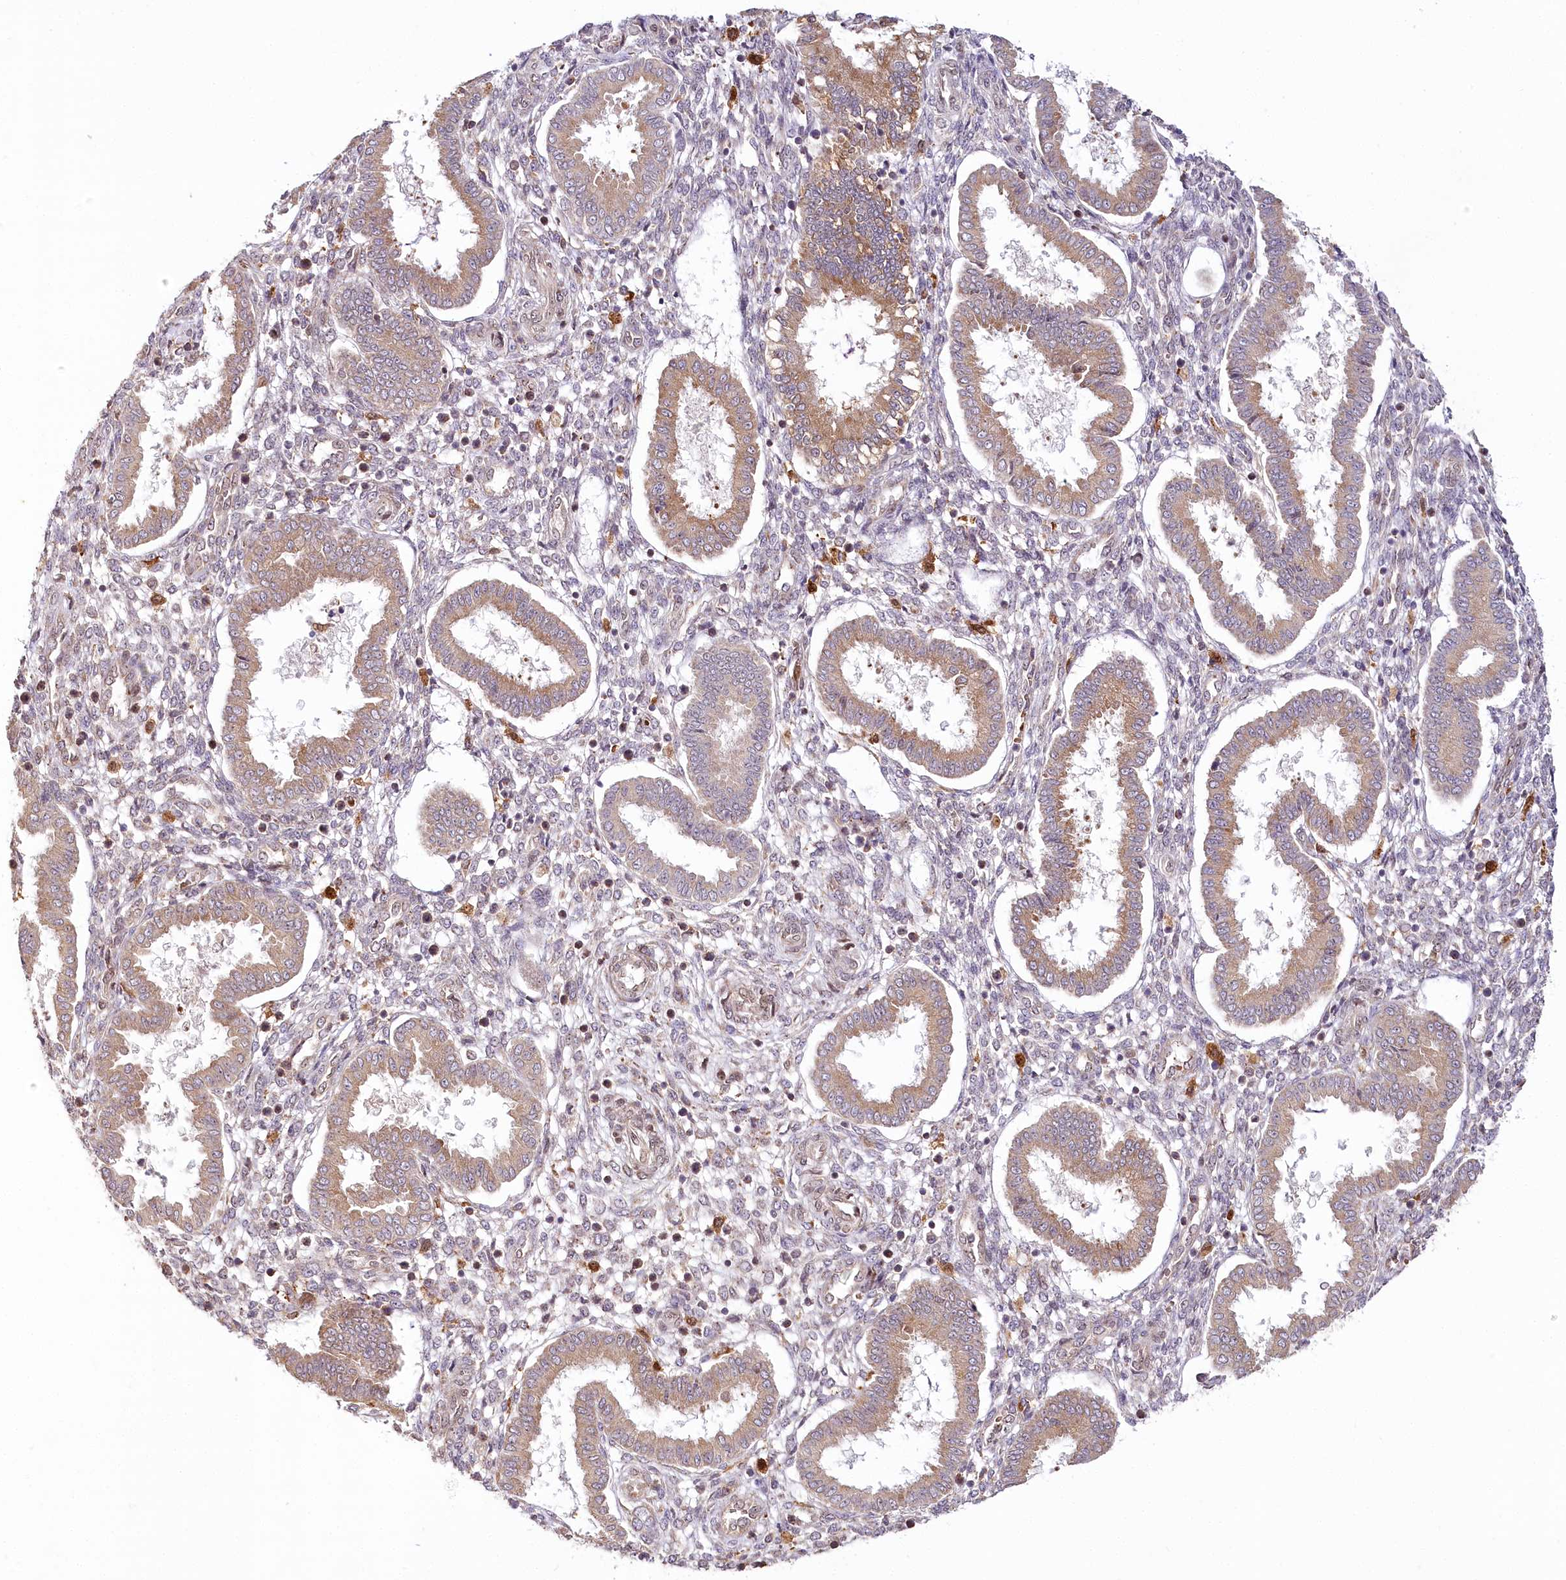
{"staining": {"intensity": "weak", "quantity": "<25%", "location": "cytoplasmic/membranous"}, "tissue": "endometrium", "cell_type": "Cells in endometrial stroma", "image_type": "normal", "snomed": [{"axis": "morphology", "description": "Normal tissue, NOS"}, {"axis": "topography", "description": "Endometrium"}], "caption": "Immunohistochemistry photomicrograph of benign endometrium stained for a protein (brown), which shows no staining in cells in endometrial stroma.", "gene": "WDR36", "patient": {"sex": "female", "age": 24}}